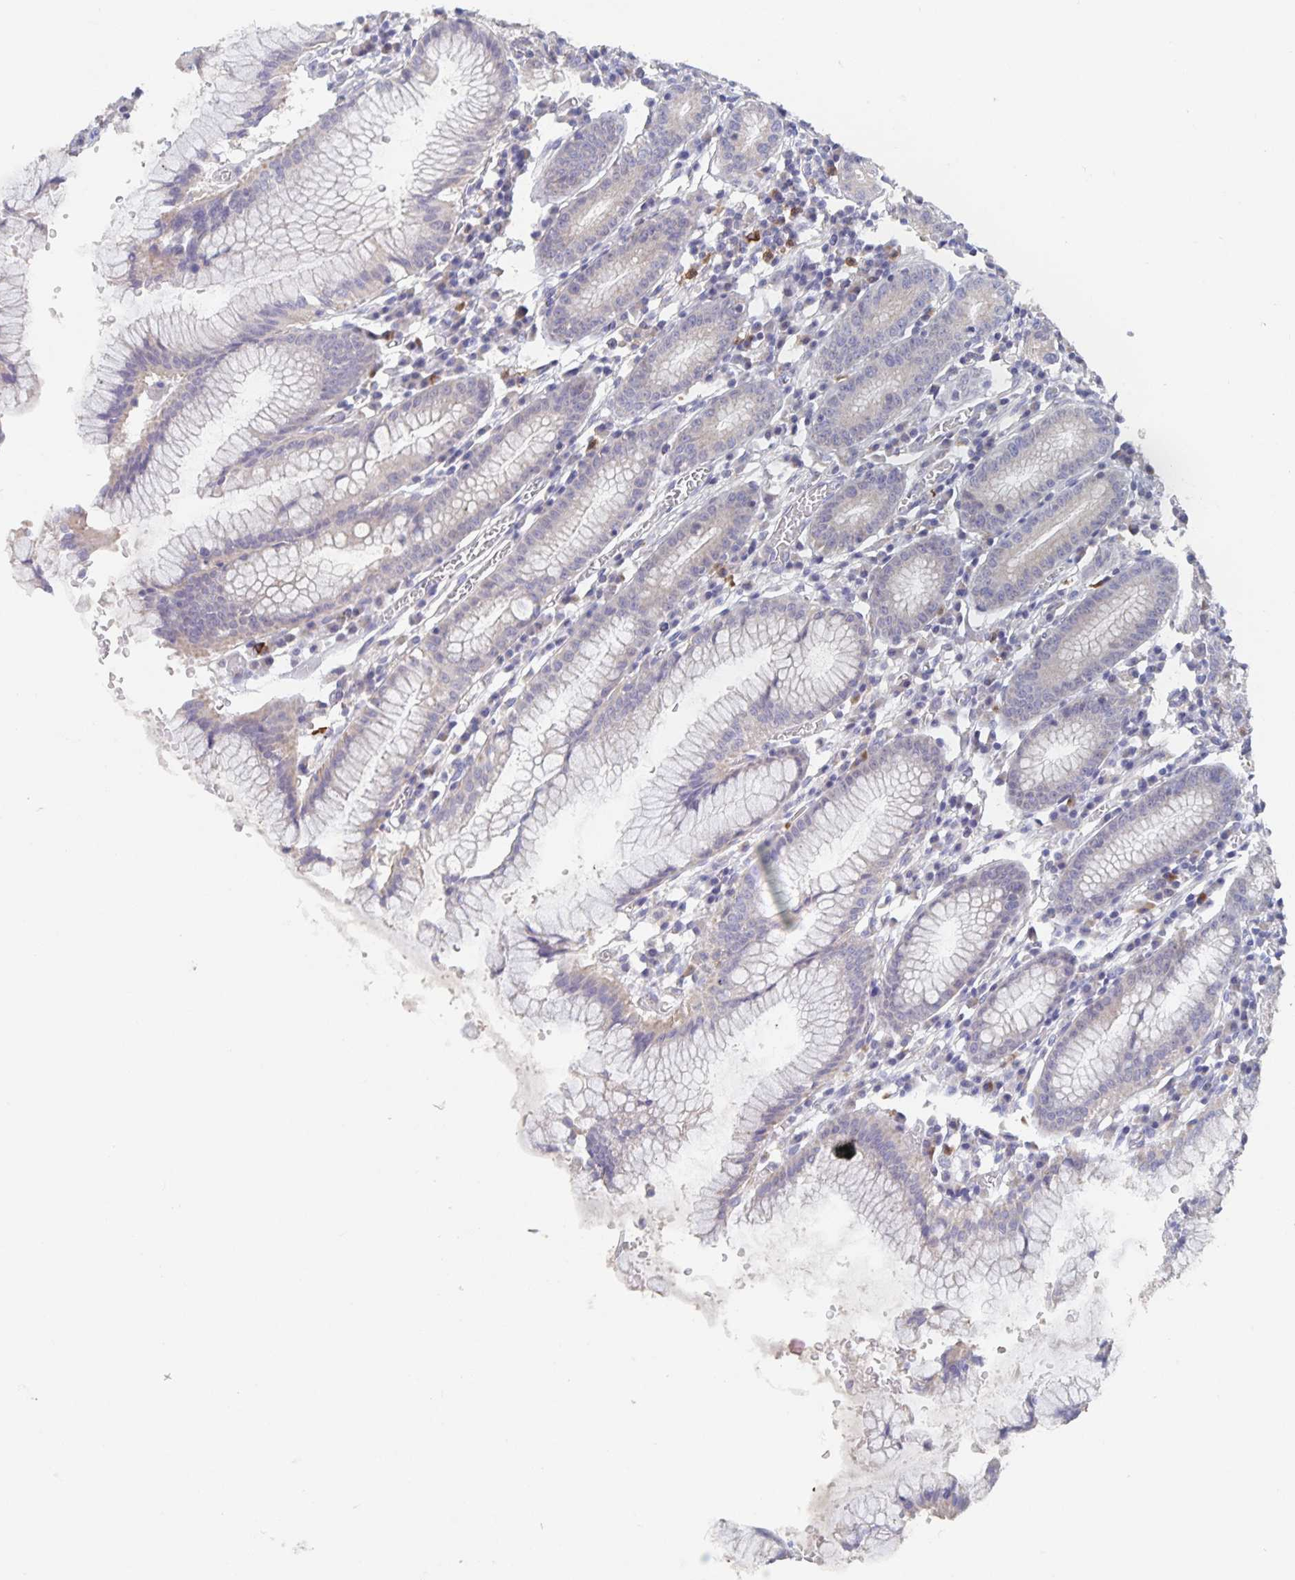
{"staining": {"intensity": "weak", "quantity": "25%-75%", "location": "cytoplasmic/membranous"}, "tissue": "stomach", "cell_type": "Glandular cells", "image_type": "normal", "snomed": [{"axis": "morphology", "description": "Normal tissue, NOS"}, {"axis": "topography", "description": "Stomach"}], "caption": "A low amount of weak cytoplasmic/membranous expression is seen in approximately 25%-75% of glandular cells in benign stomach.", "gene": "CDC42BPG", "patient": {"sex": "male", "age": 55}}